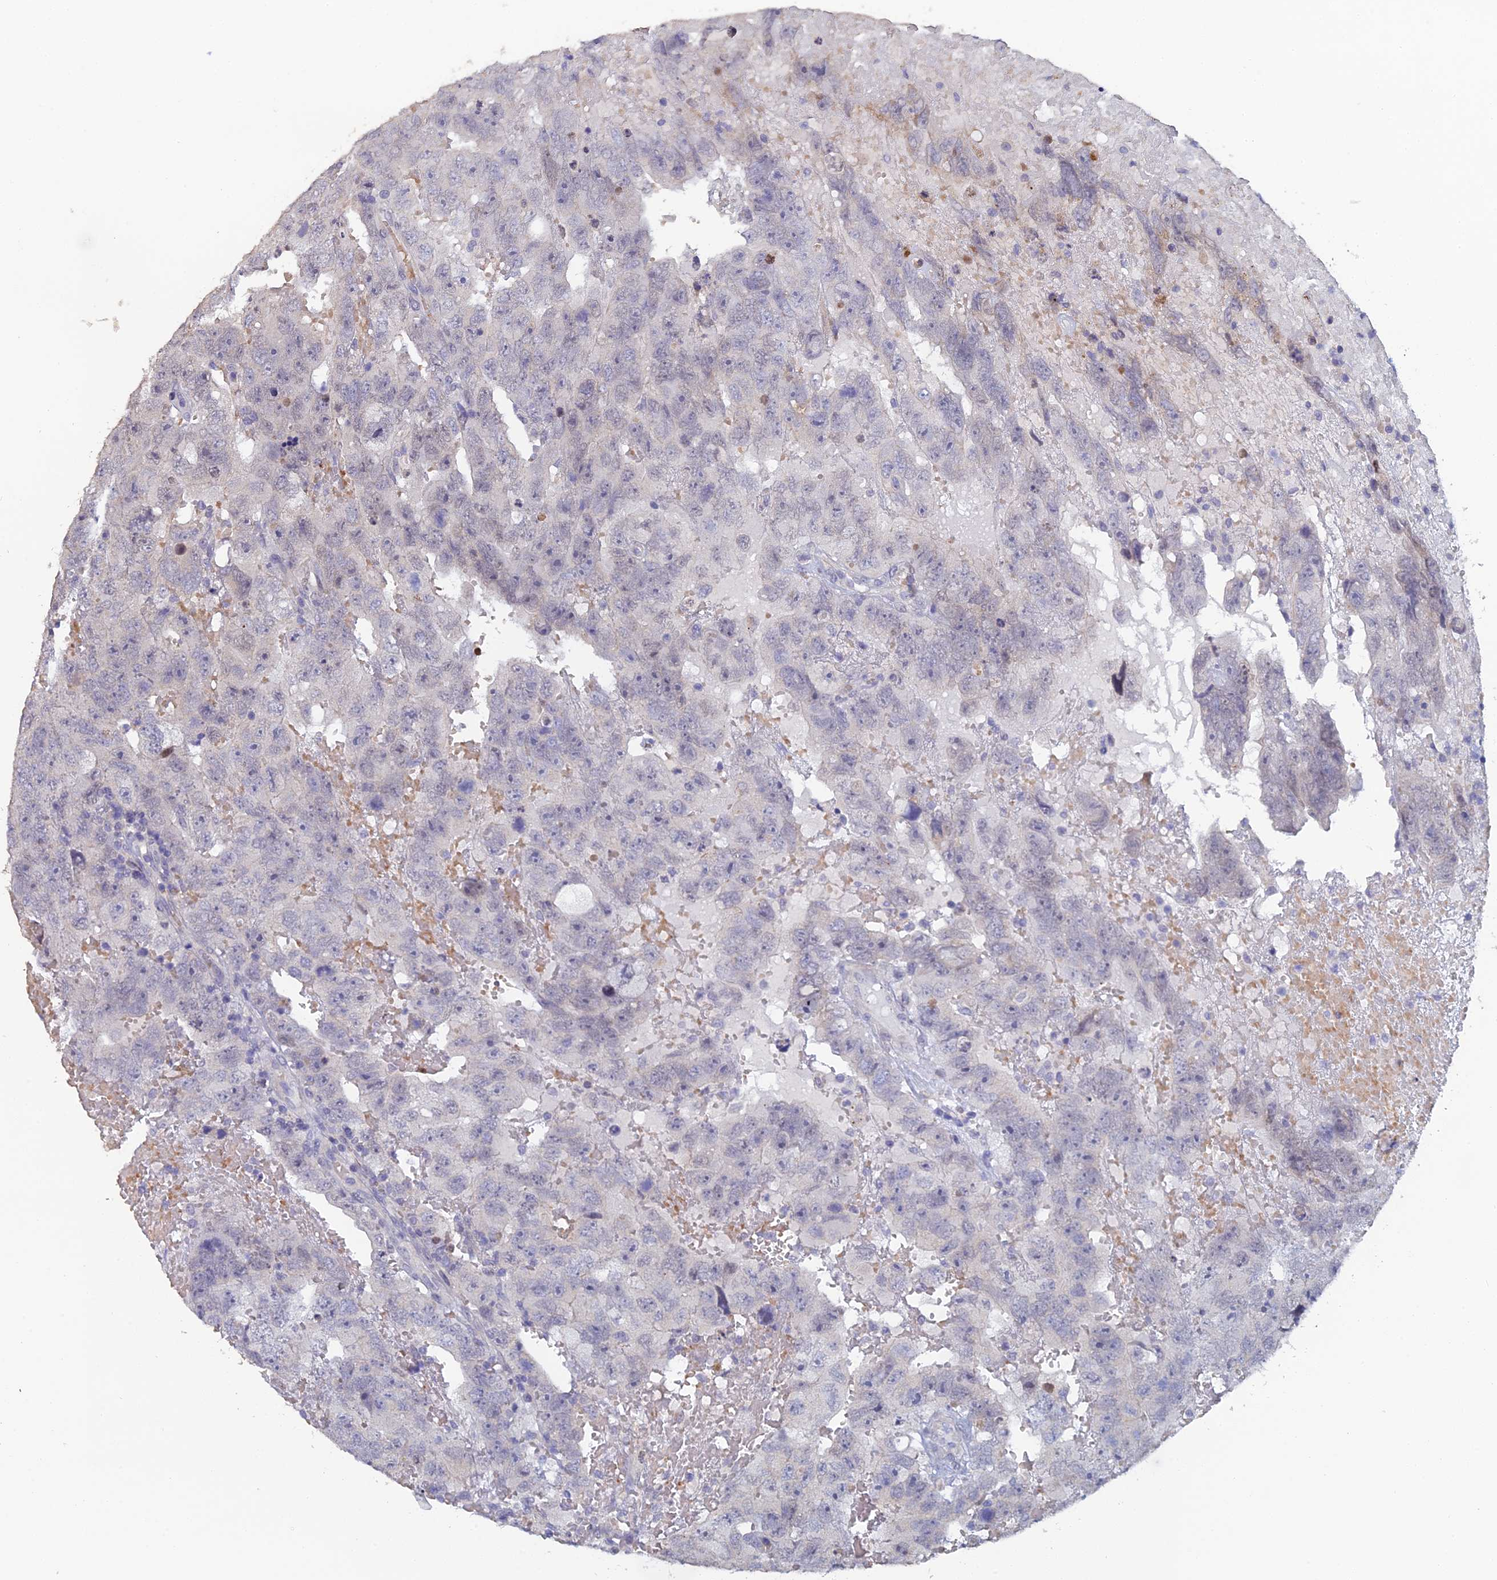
{"staining": {"intensity": "negative", "quantity": "none", "location": "none"}, "tissue": "testis cancer", "cell_type": "Tumor cells", "image_type": "cancer", "snomed": [{"axis": "morphology", "description": "Carcinoma, Embryonal, NOS"}, {"axis": "topography", "description": "Testis"}], "caption": "This is an IHC micrograph of human embryonal carcinoma (testis). There is no staining in tumor cells.", "gene": "GIPC1", "patient": {"sex": "male", "age": 45}}